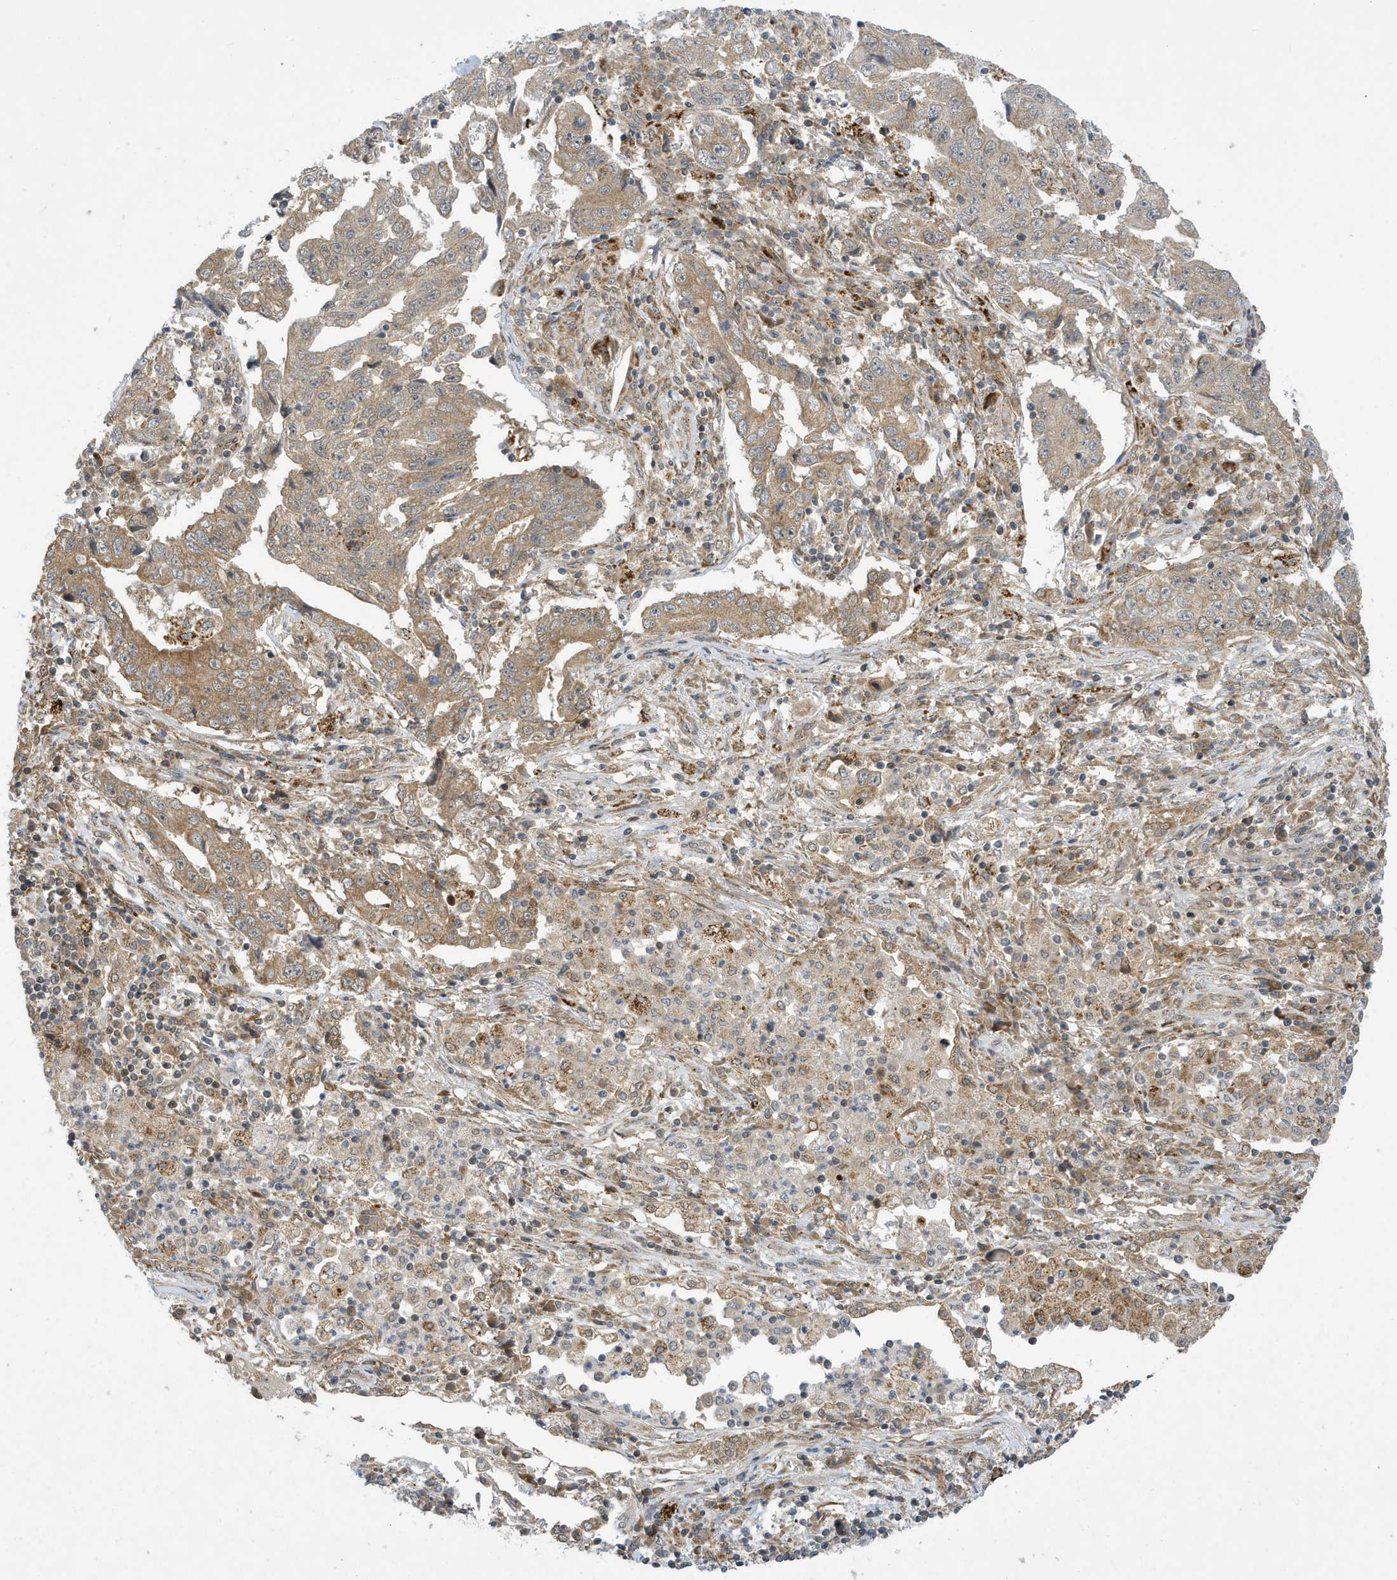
{"staining": {"intensity": "moderate", "quantity": "25%-75%", "location": "cytoplasmic/membranous"}, "tissue": "lung cancer", "cell_type": "Tumor cells", "image_type": "cancer", "snomed": [{"axis": "morphology", "description": "Adenocarcinoma, NOS"}, {"axis": "topography", "description": "Lung"}], "caption": "Protein staining exhibits moderate cytoplasmic/membranous positivity in about 25%-75% of tumor cells in lung cancer. Using DAB (3,3'-diaminobenzidine) (brown) and hematoxylin (blue) stains, captured at high magnification using brightfield microscopy.", "gene": "NCOA7", "patient": {"sex": "female", "age": 51}}